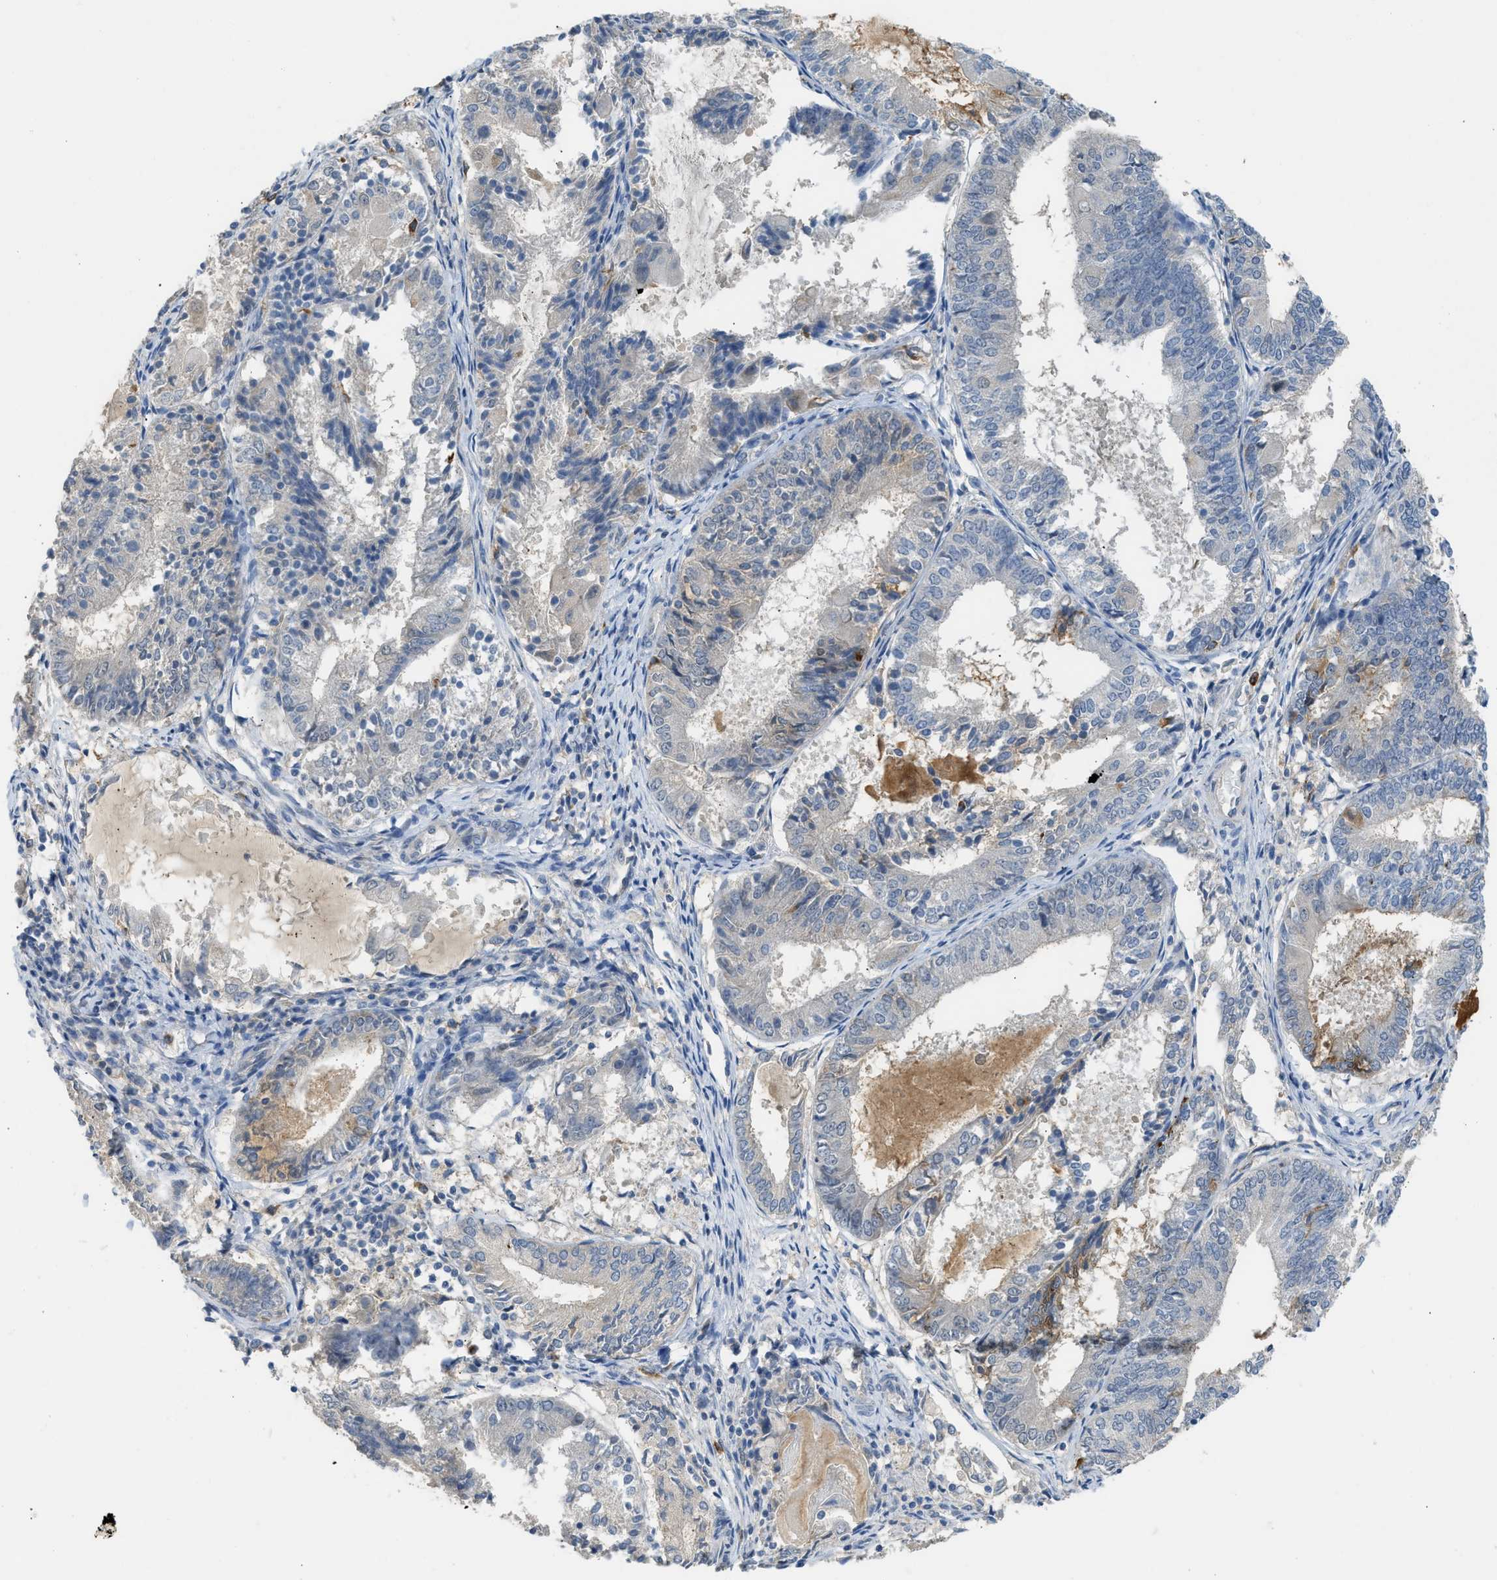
{"staining": {"intensity": "negative", "quantity": "none", "location": "none"}, "tissue": "endometrial cancer", "cell_type": "Tumor cells", "image_type": "cancer", "snomed": [{"axis": "morphology", "description": "Adenocarcinoma, NOS"}, {"axis": "topography", "description": "Endometrium"}], "caption": "This is an immunohistochemistry photomicrograph of endometrial cancer. There is no expression in tumor cells.", "gene": "RHBDF2", "patient": {"sex": "female", "age": 81}}